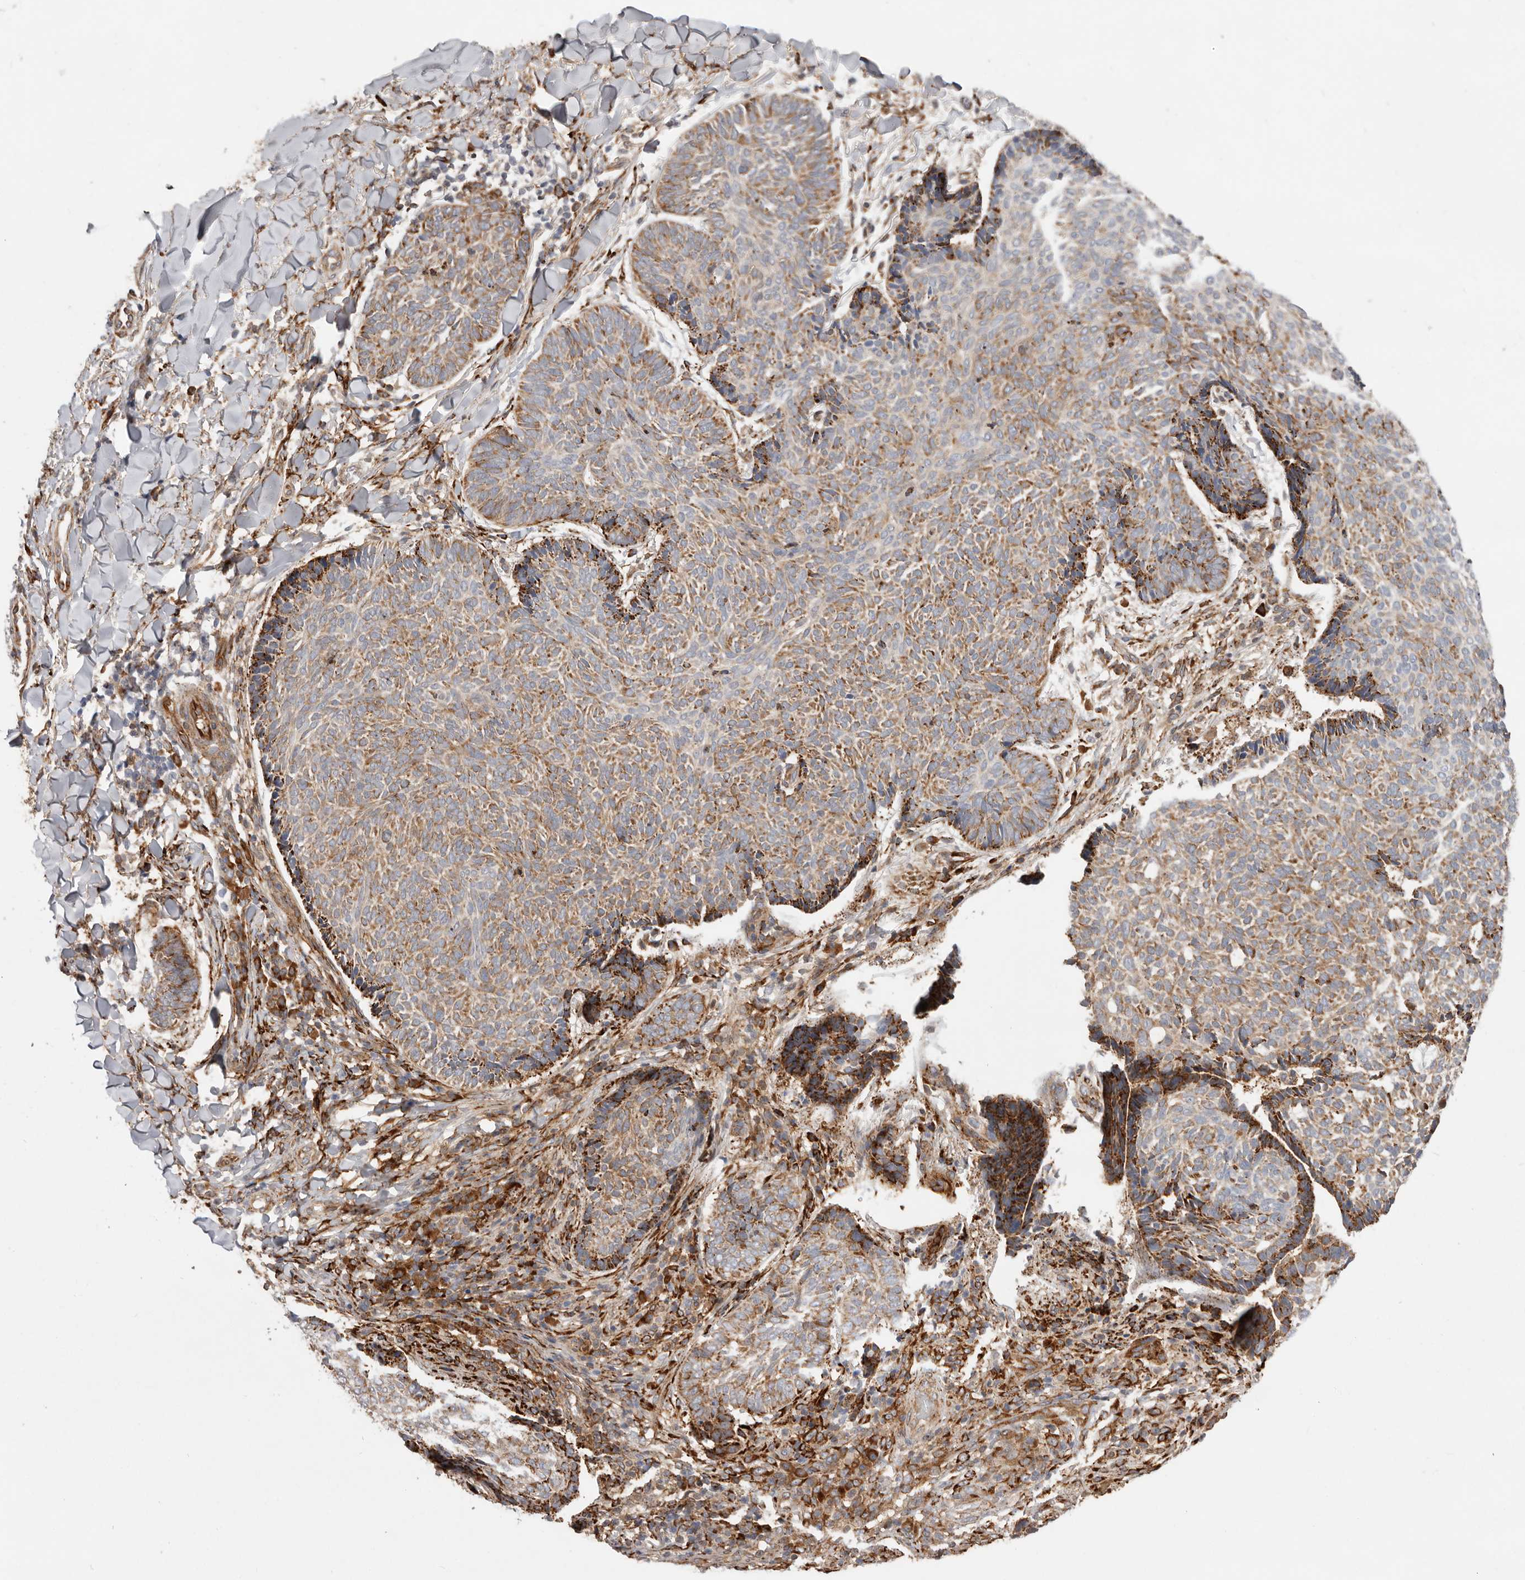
{"staining": {"intensity": "moderate", "quantity": "25%-75%", "location": "cytoplasmic/membranous"}, "tissue": "skin cancer", "cell_type": "Tumor cells", "image_type": "cancer", "snomed": [{"axis": "morphology", "description": "Normal tissue, NOS"}, {"axis": "morphology", "description": "Basal cell carcinoma"}, {"axis": "topography", "description": "Skin"}], "caption": "The image demonstrates a brown stain indicating the presence of a protein in the cytoplasmic/membranous of tumor cells in skin cancer. The protein of interest is stained brown, and the nuclei are stained in blue (DAB (3,3'-diaminobenzidine) IHC with brightfield microscopy, high magnification).", "gene": "WDTC1", "patient": {"sex": "male", "age": 50}}